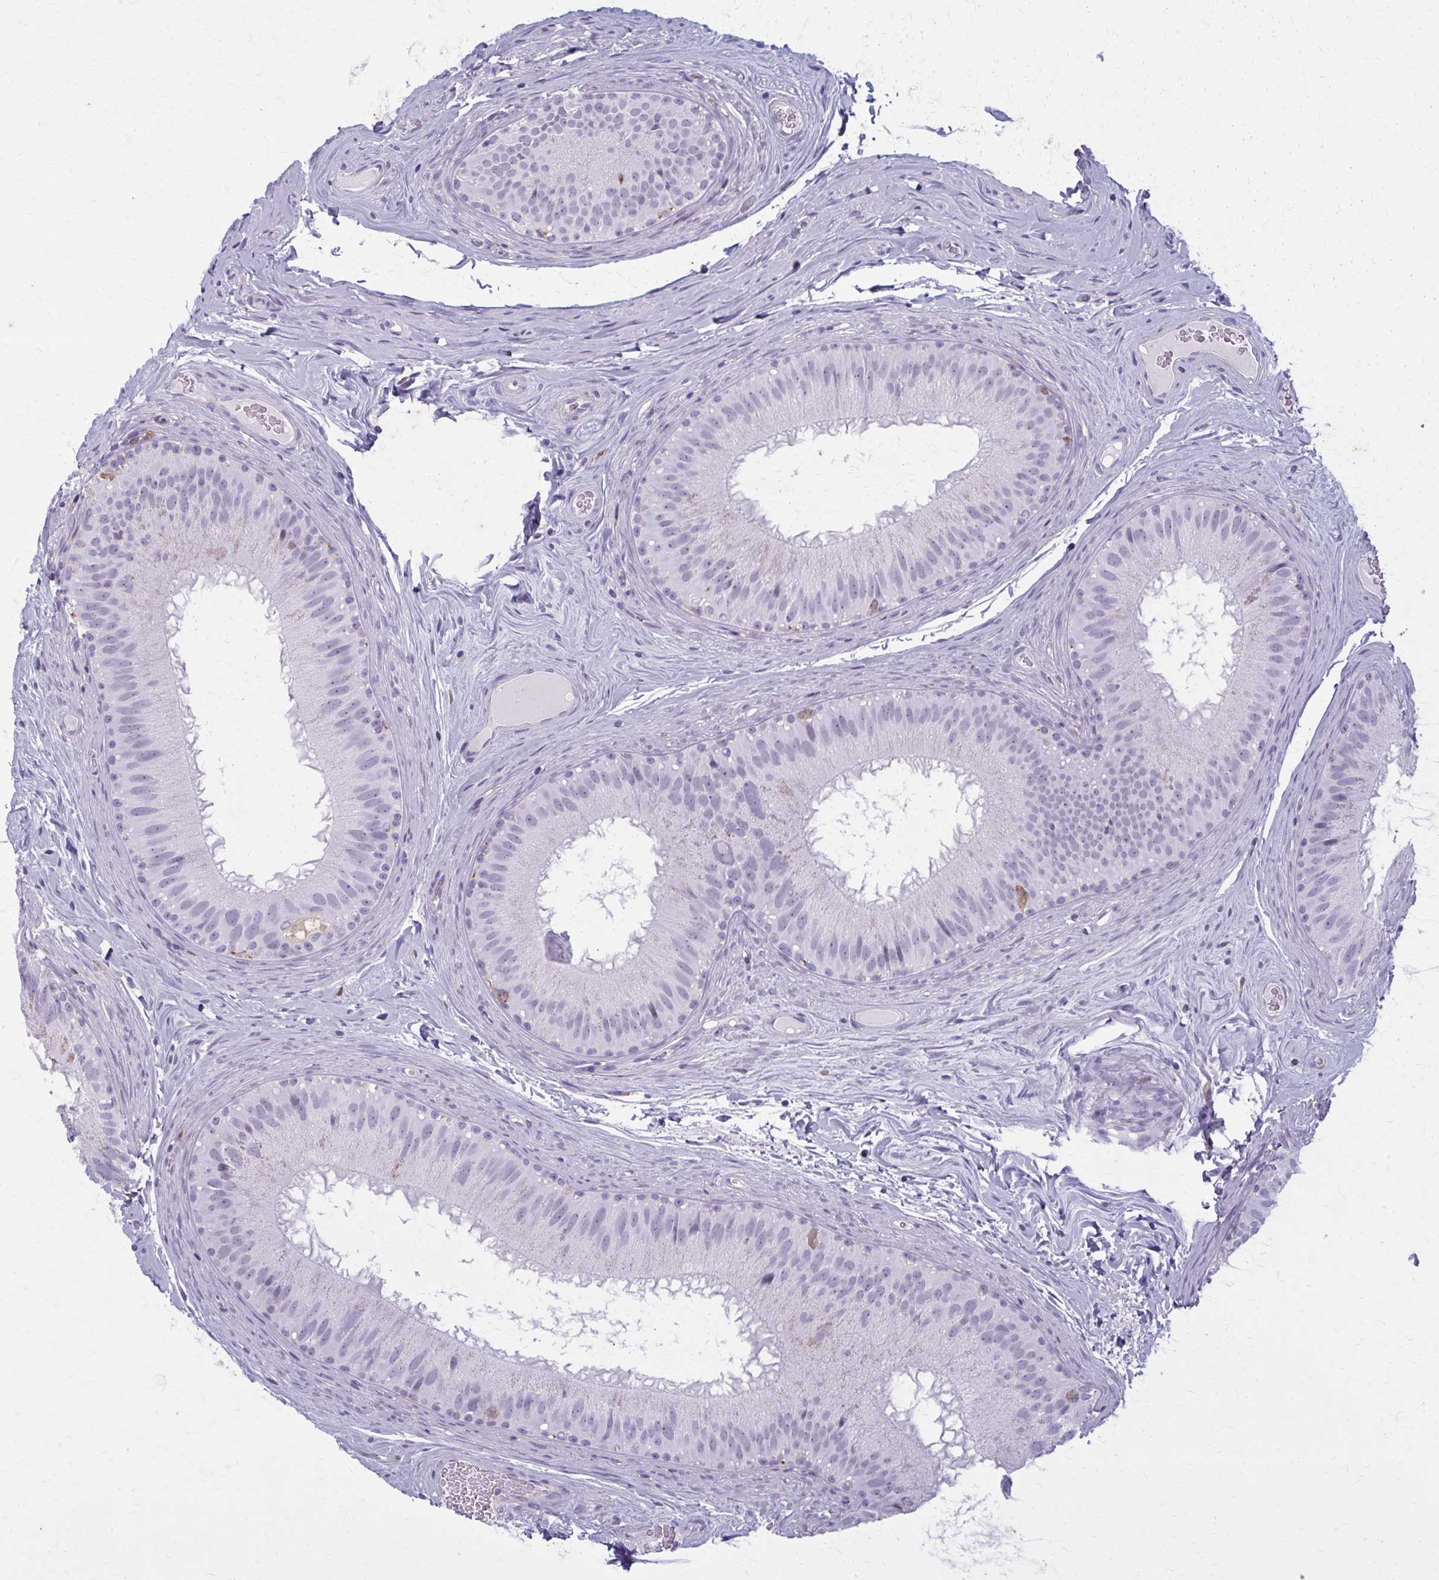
{"staining": {"intensity": "moderate", "quantity": "<25%", "location": "cytoplasmic/membranous"}, "tissue": "epididymis", "cell_type": "Glandular cells", "image_type": "normal", "snomed": [{"axis": "morphology", "description": "Normal tissue, NOS"}, {"axis": "topography", "description": "Epididymis"}], "caption": "Immunohistochemical staining of normal epididymis reveals low levels of moderate cytoplasmic/membranous staining in approximately <25% of glandular cells.", "gene": "CARD9", "patient": {"sex": "male", "age": 44}}